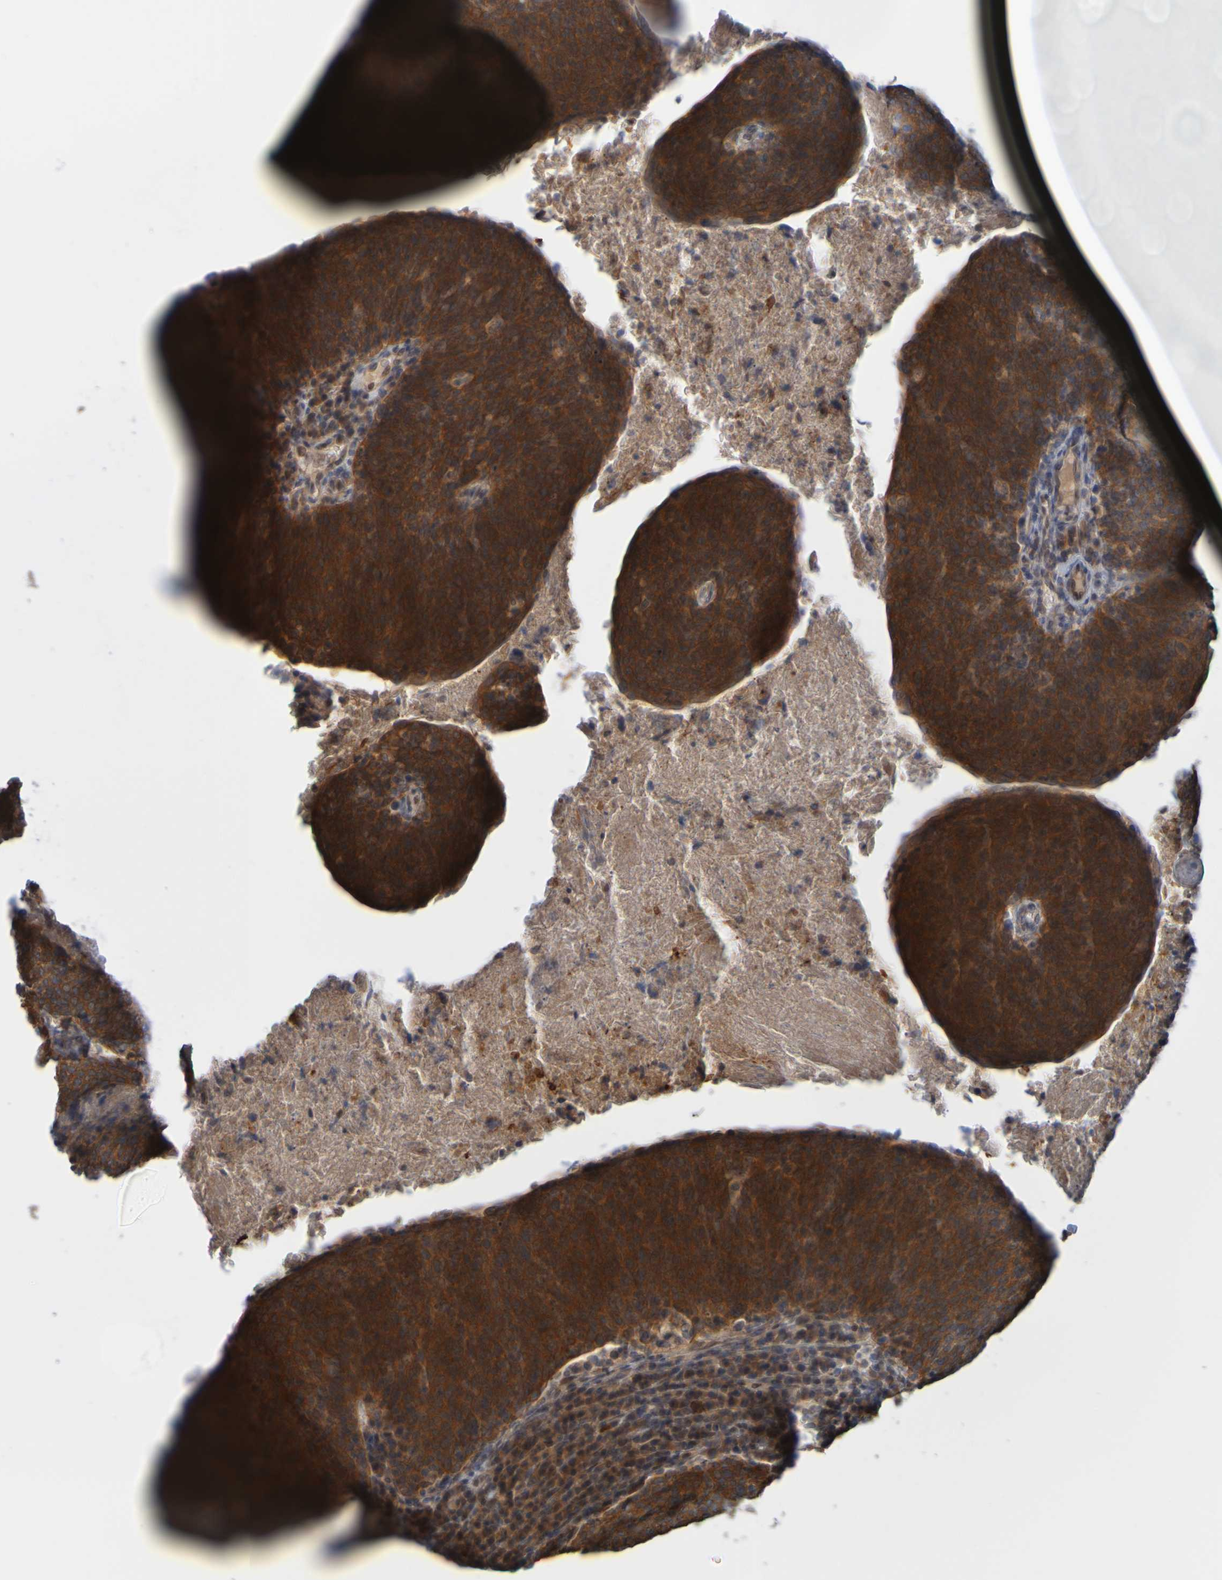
{"staining": {"intensity": "strong", "quantity": ">75%", "location": "cytoplasmic/membranous"}, "tissue": "head and neck cancer", "cell_type": "Tumor cells", "image_type": "cancer", "snomed": [{"axis": "morphology", "description": "Squamous cell carcinoma, NOS"}, {"axis": "morphology", "description": "Squamous cell carcinoma, metastatic, NOS"}, {"axis": "topography", "description": "Lymph node"}, {"axis": "topography", "description": "Head-Neck"}], "caption": "High-power microscopy captured an immunohistochemistry (IHC) photomicrograph of head and neck cancer, revealing strong cytoplasmic/membranous positivity in about >75% of tumor cells.", "gene": "NAV2", "patient": {"sex": "male", "age": 62}}